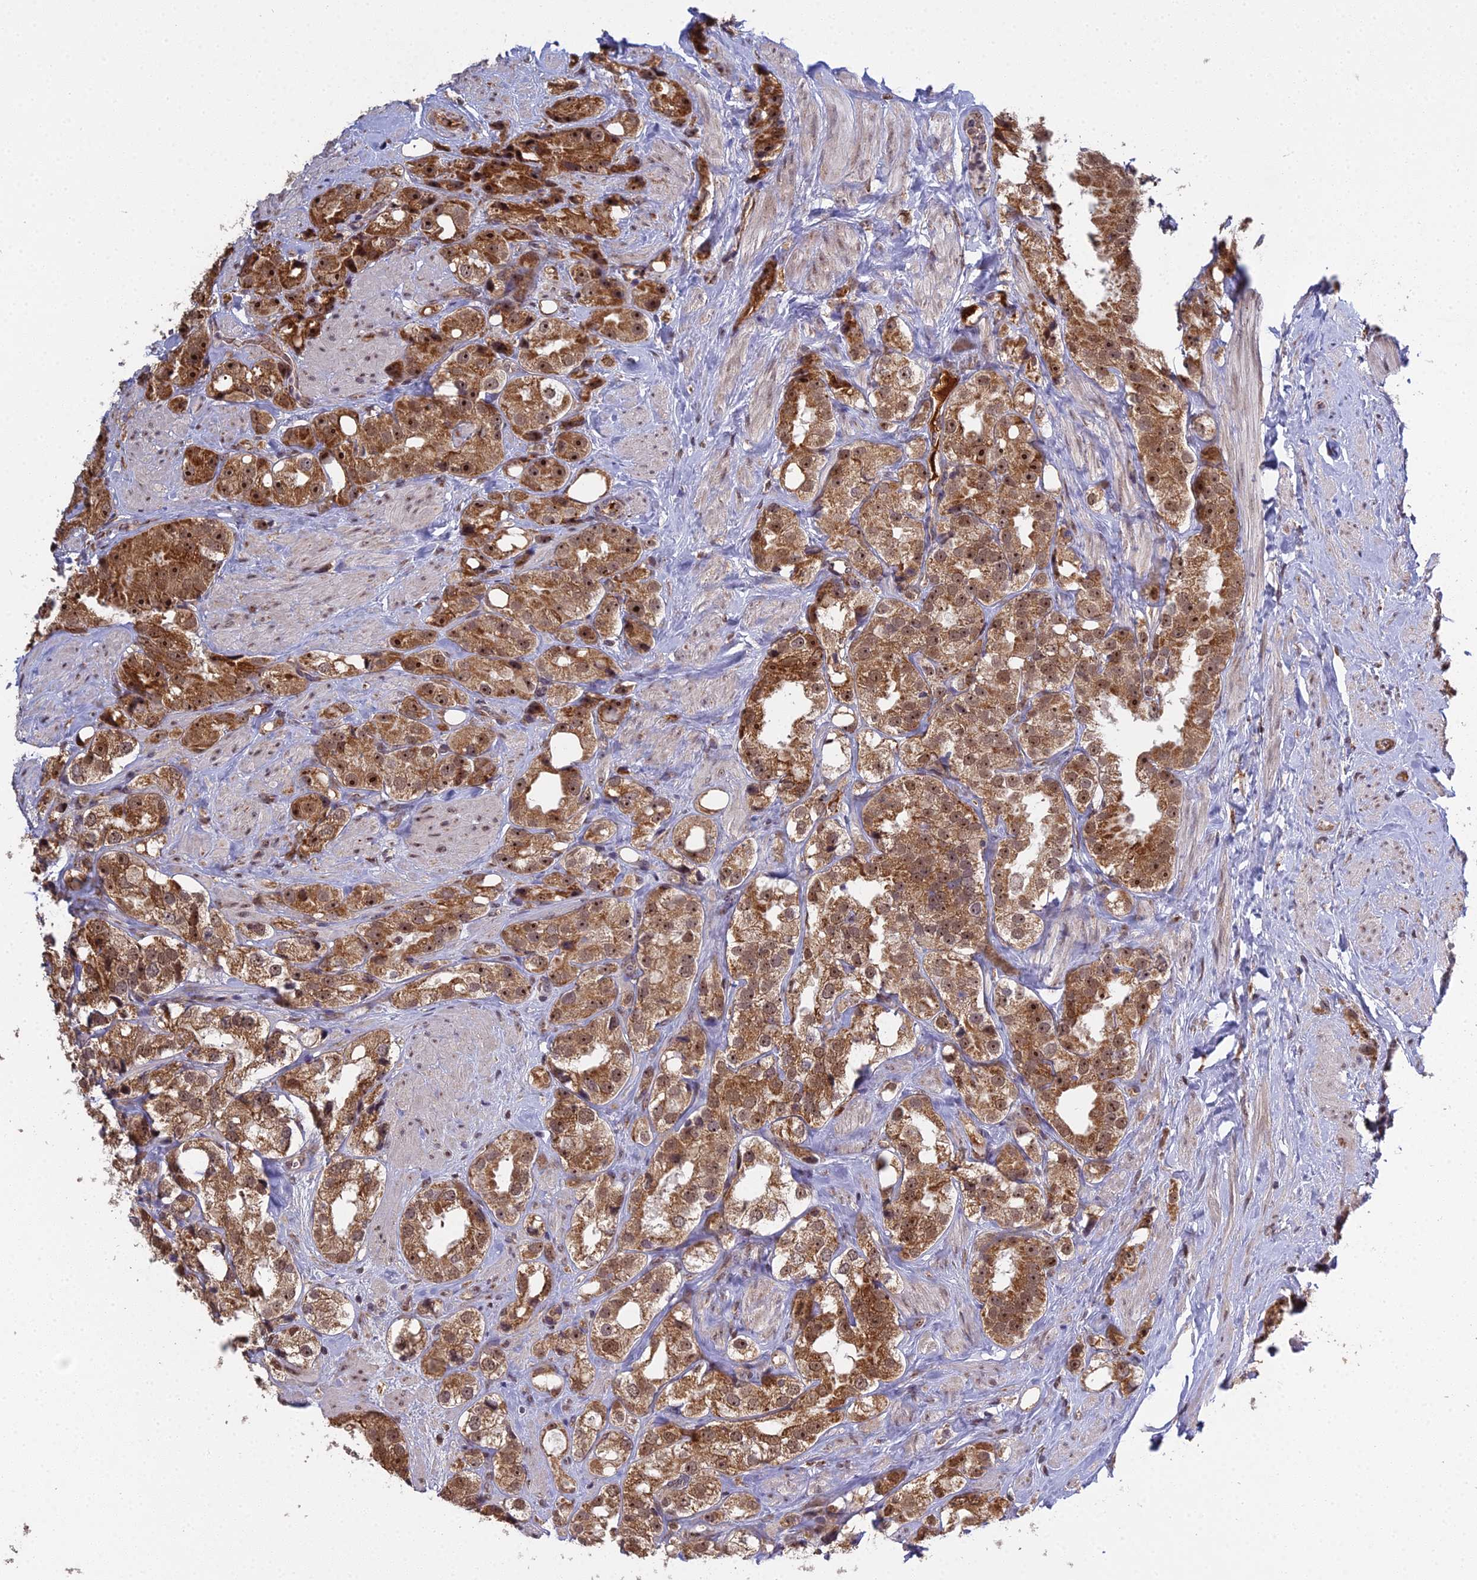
{"staining": {"intensity": "moderate", "quantity": ">75%", "location": "cytoplasmic/membranous,nuclear"}, "tissue": "prostate cancer", "cell_type": "Tumor cells", "image_type": "cancer", "snomed": [{"axis": "morphology", "description": "Adenocarcinoma, NOS"}, {"axis": "topography", "description": "Prostate"}], "caption": "The histopathology image shows immunohistochemical staining of adenocarcinoma (prostate). There is moderate cytoplasmic/membranous and nuclear staining is seen in approximately >75% of tumor cells.", "gene": "MEOX1", "patient": {"sex": "male", "age": 79}}